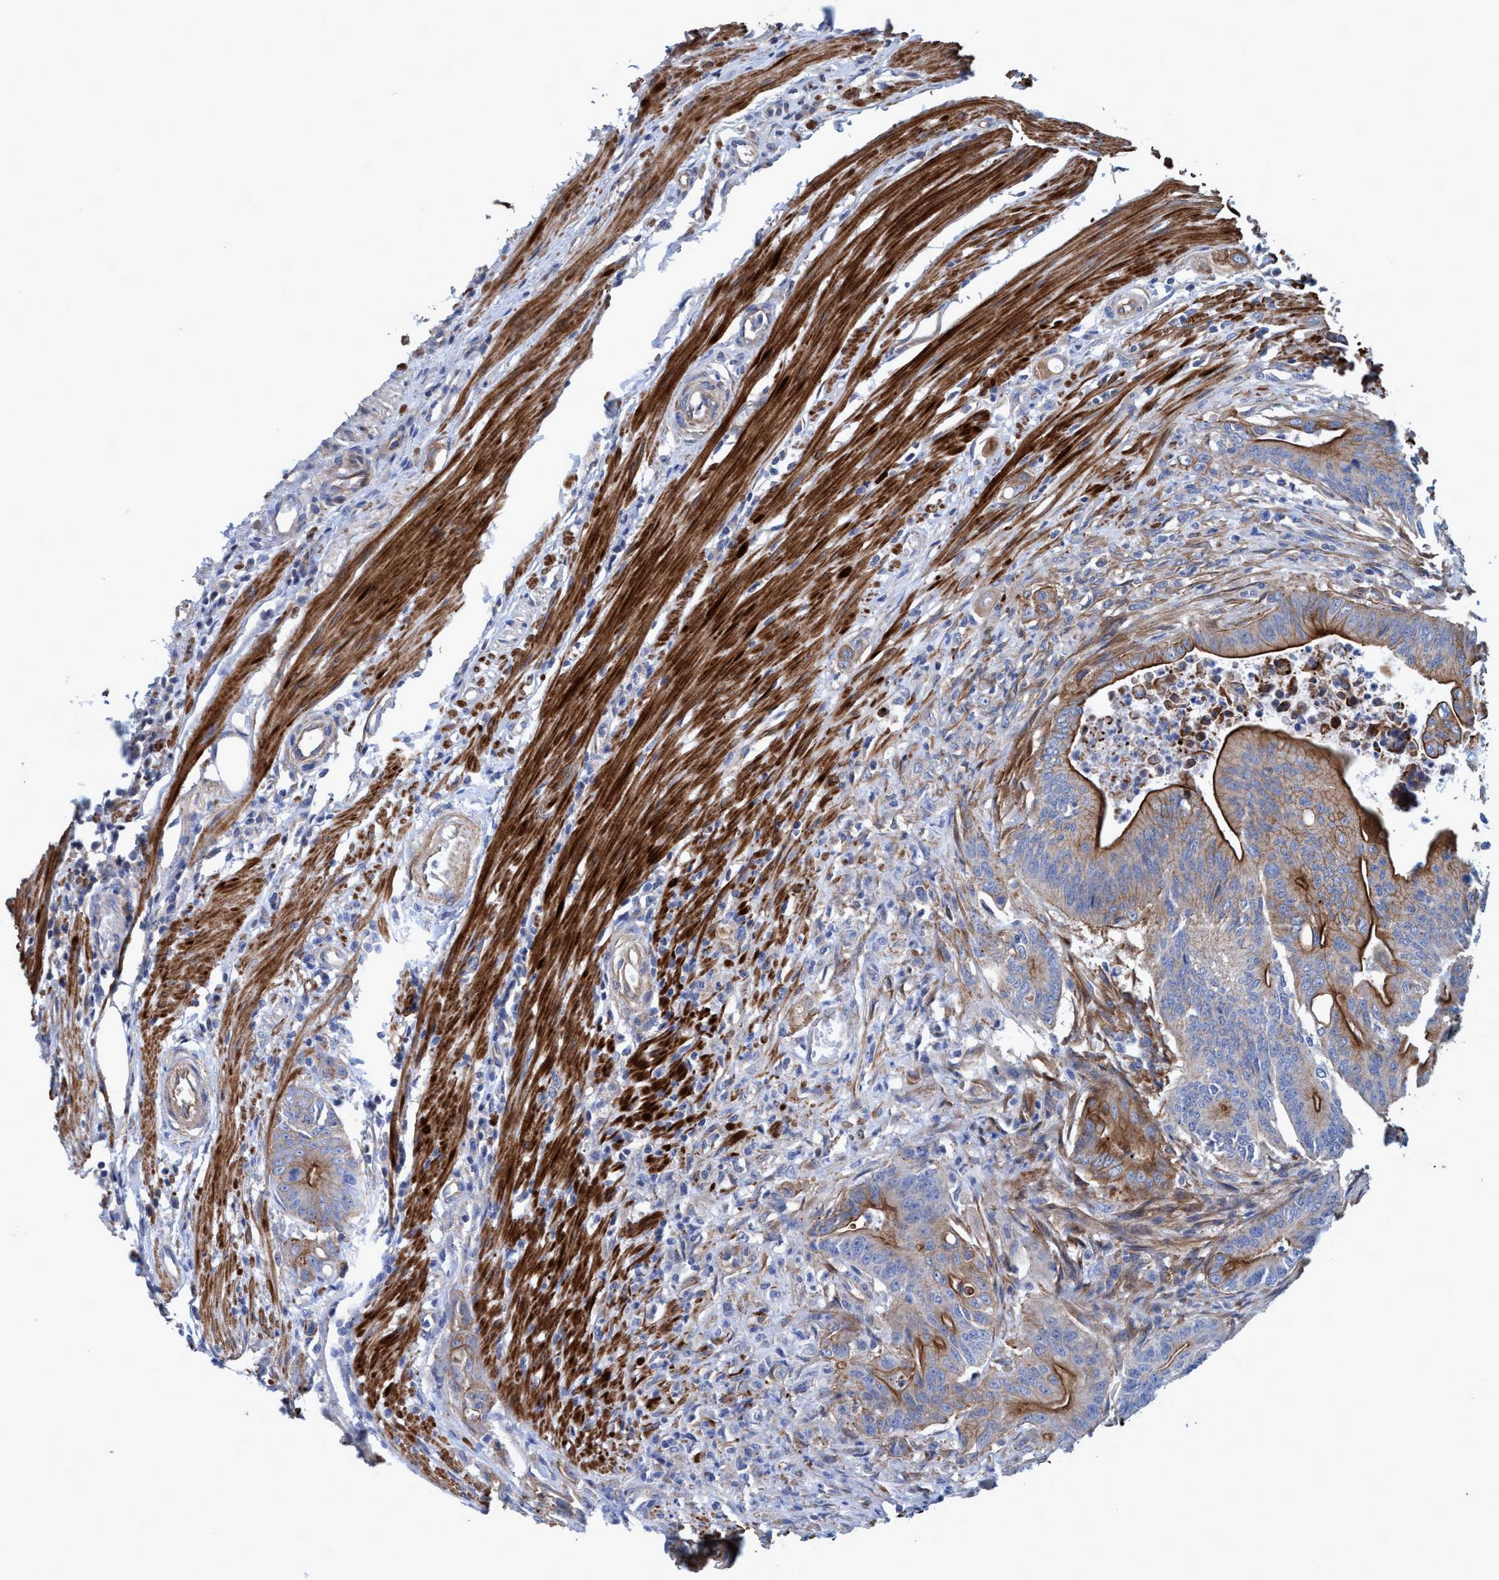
{"staining": {"intensity": "moderate", "quantity": ">75%", "location": "cytoplasmic/membranous"}, "tissue": "colorectal cancer", "cell_type": "Tumor cells", "image_type": "cancer", "snomed": [{"axis": "morphology", "description": "Adenoma, NOS"}, {"axis": "morphology", "description": "Adenocarcinoma, NOS"}, {"axis": "topography", "description": "Colon"}], "caption": "Approximately >75% of tumor cells in human adenoma (colorectal) display moderate cytoplasmic/membranous protein expression as visualized by brown immunohistochemical staining.", "gene": "GULP1", "patient": {"sex": "male", "age": 79}}